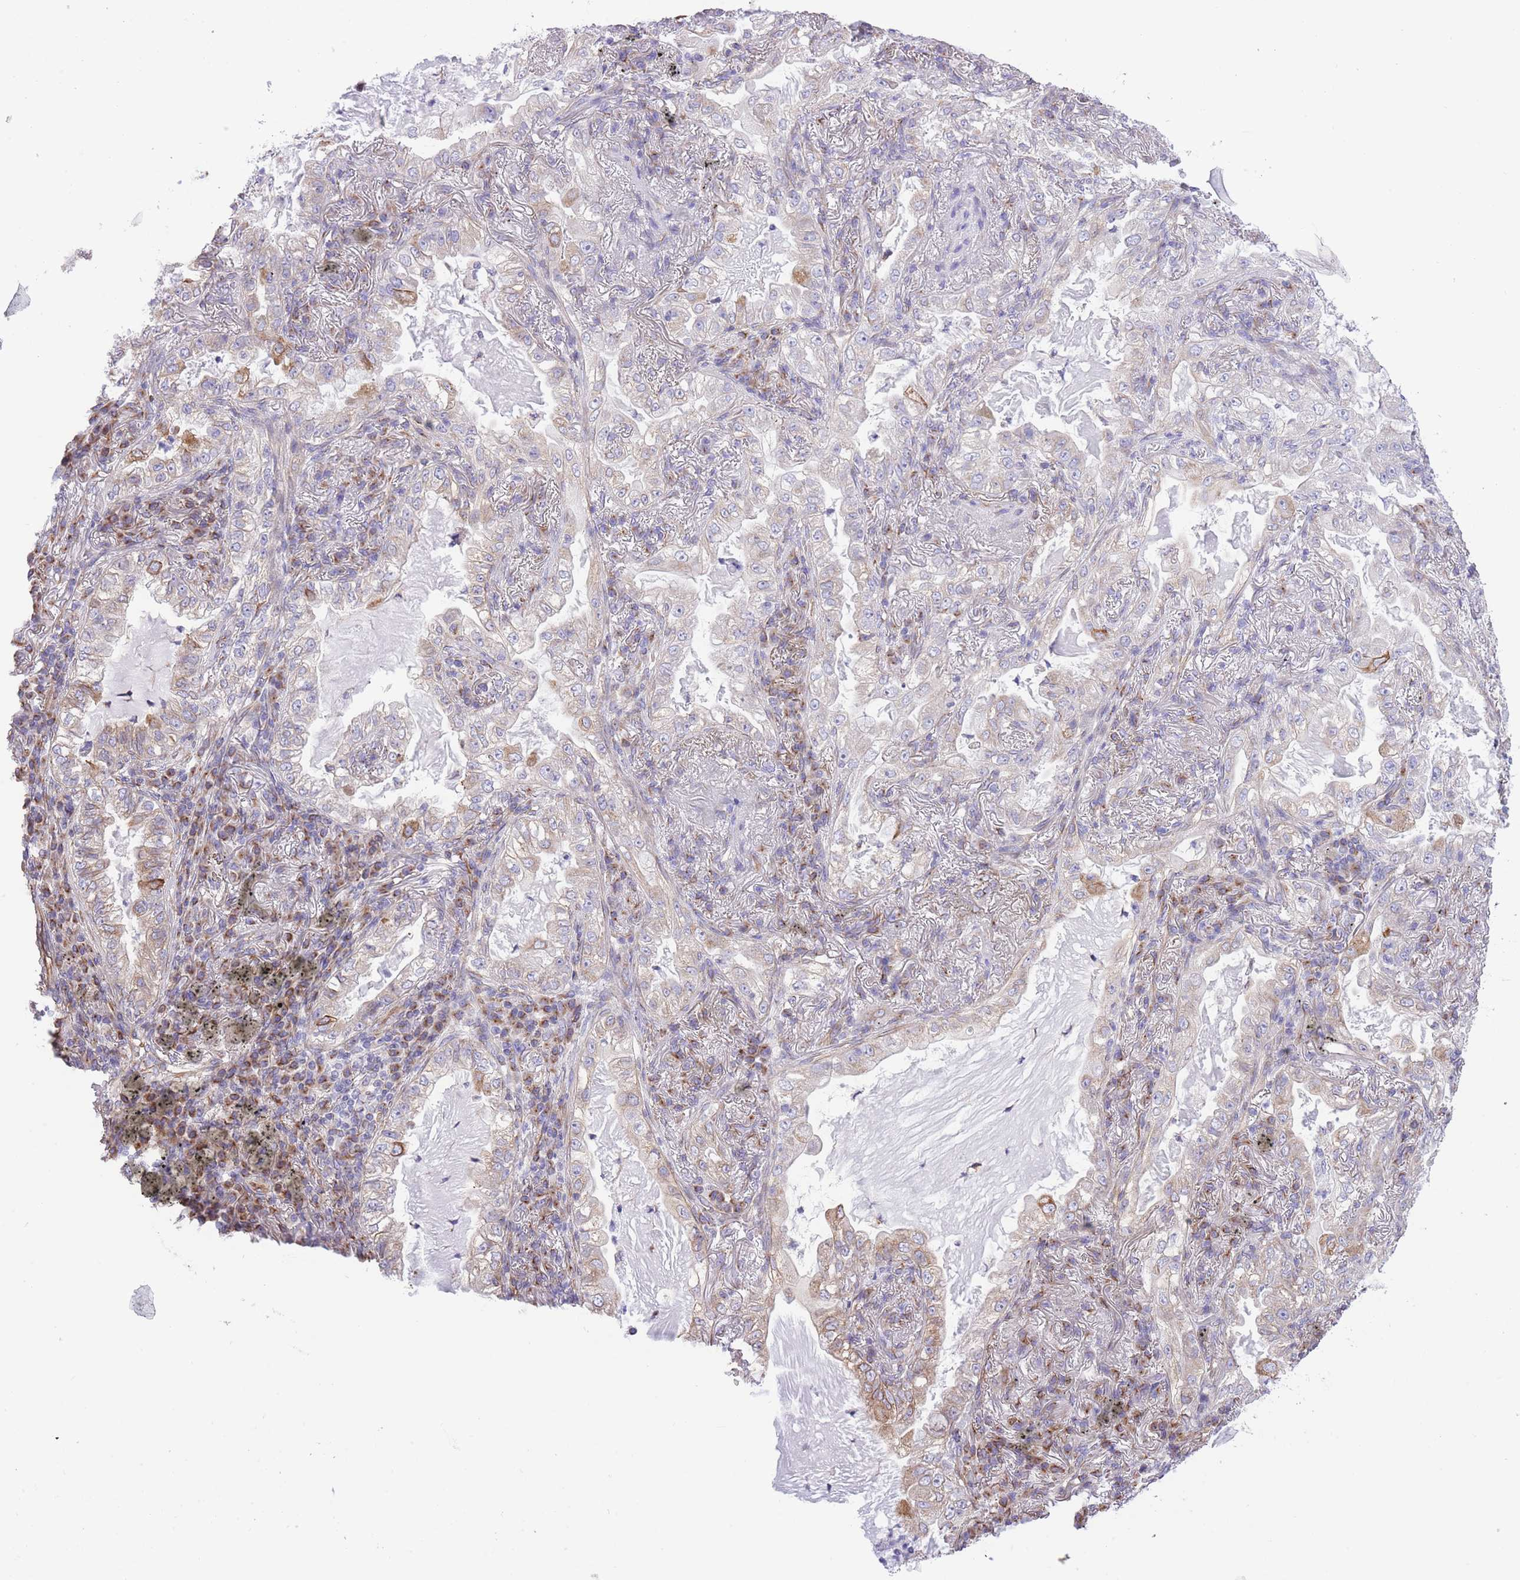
{"staining": {"intensity": "weak", "quantity": "<25%", "location": "cytoplasmic/membranous"}, "tissue": "lung cancer", "cell_type": "Tumor cells", "image_type": "cancer", "snomed": [{"axis": "morphology", "description": "Adenocarcinoma, NOS"}, {"axis": "topography", "description": "Lung"}], "caption": "The micrograph demonstrates no staining of tumor cells in lung adenocarcinoma.", "gene": "RHOU", "patient": {"sex": "female", "age": 73}}